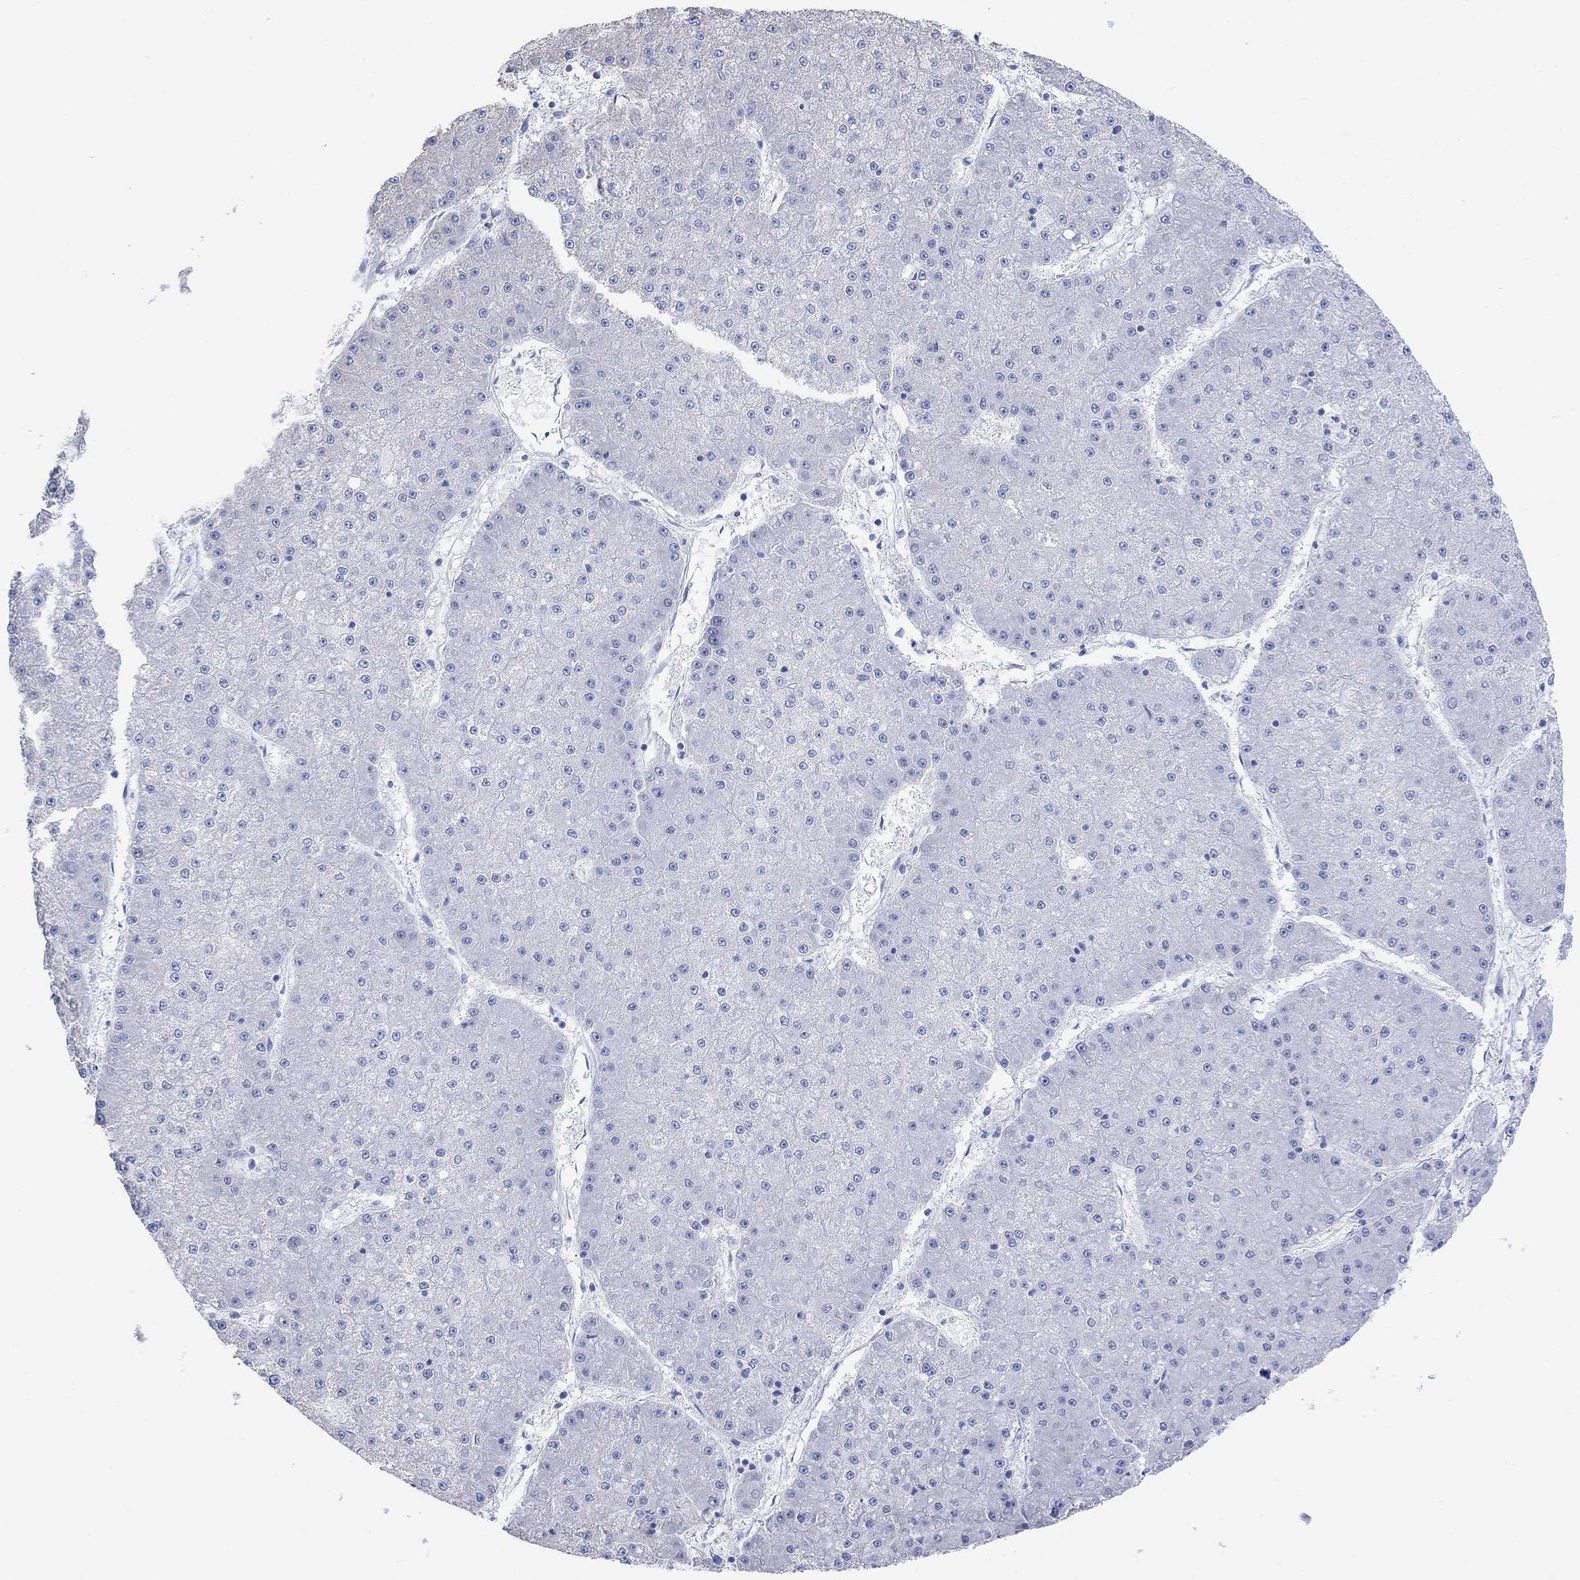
{"staining": {"intensity": "negative", "quantity": "none", "location": "none"}, "tissue": "liver cancer", "cell_type": "Tumor cells", "image_type": "cancer", "snomed": [{"axis": "morphology", "description": "Carcinoma, Hepatocellular, NOS"}, {"axis": "topography", "description": "Liver"}], "caption": "Human liver hepatocellular carcinoma stained for a protein using immunohistochemistry displays no positivity in tumor cells.", "gene": "SYT12", "patient": {"sex": "male", "age": 73}}